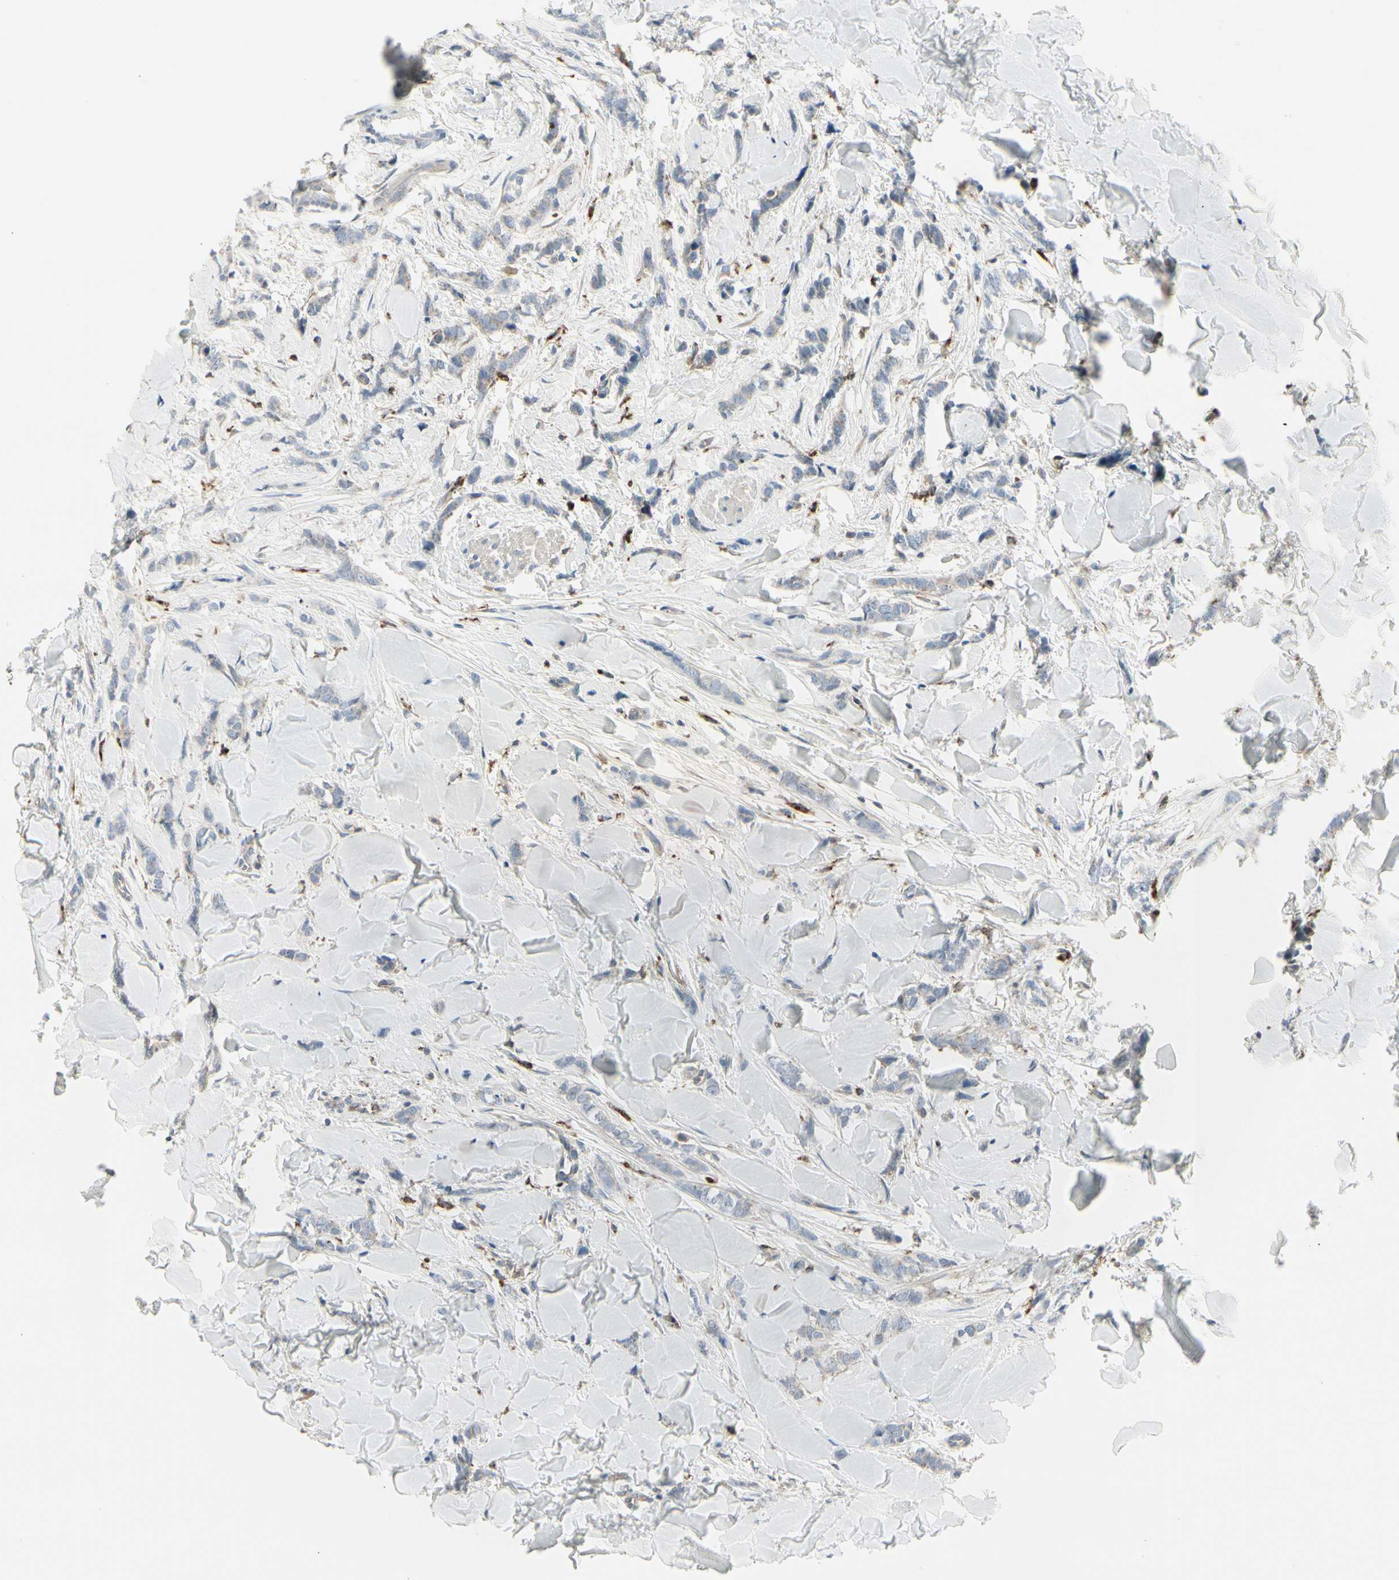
{"staining": {"intensity": "negative", "quantity": "none", "location": "none"}, "tissue": "breast cancer", "cell_type": "Tumor cells", "image_type": "cancer", "snomed": [{"axis": "morphology", "description": "Lobular carcinoma"}, {"axis": "topography", "description": "Skin"}, {"axis": "topography", "description": "Breast"}], "caption": "DAB immunohistochemical staining of human breast cancer (lobular carcinoma) shows no significant positivity in tumor cells. (Brightfield microscopy of DAB (3,3'-diaminobenzidine) IHC at high magnification).", "gene": "ATP6V1B2", "patient": {"sex": "female", "age": 46}}